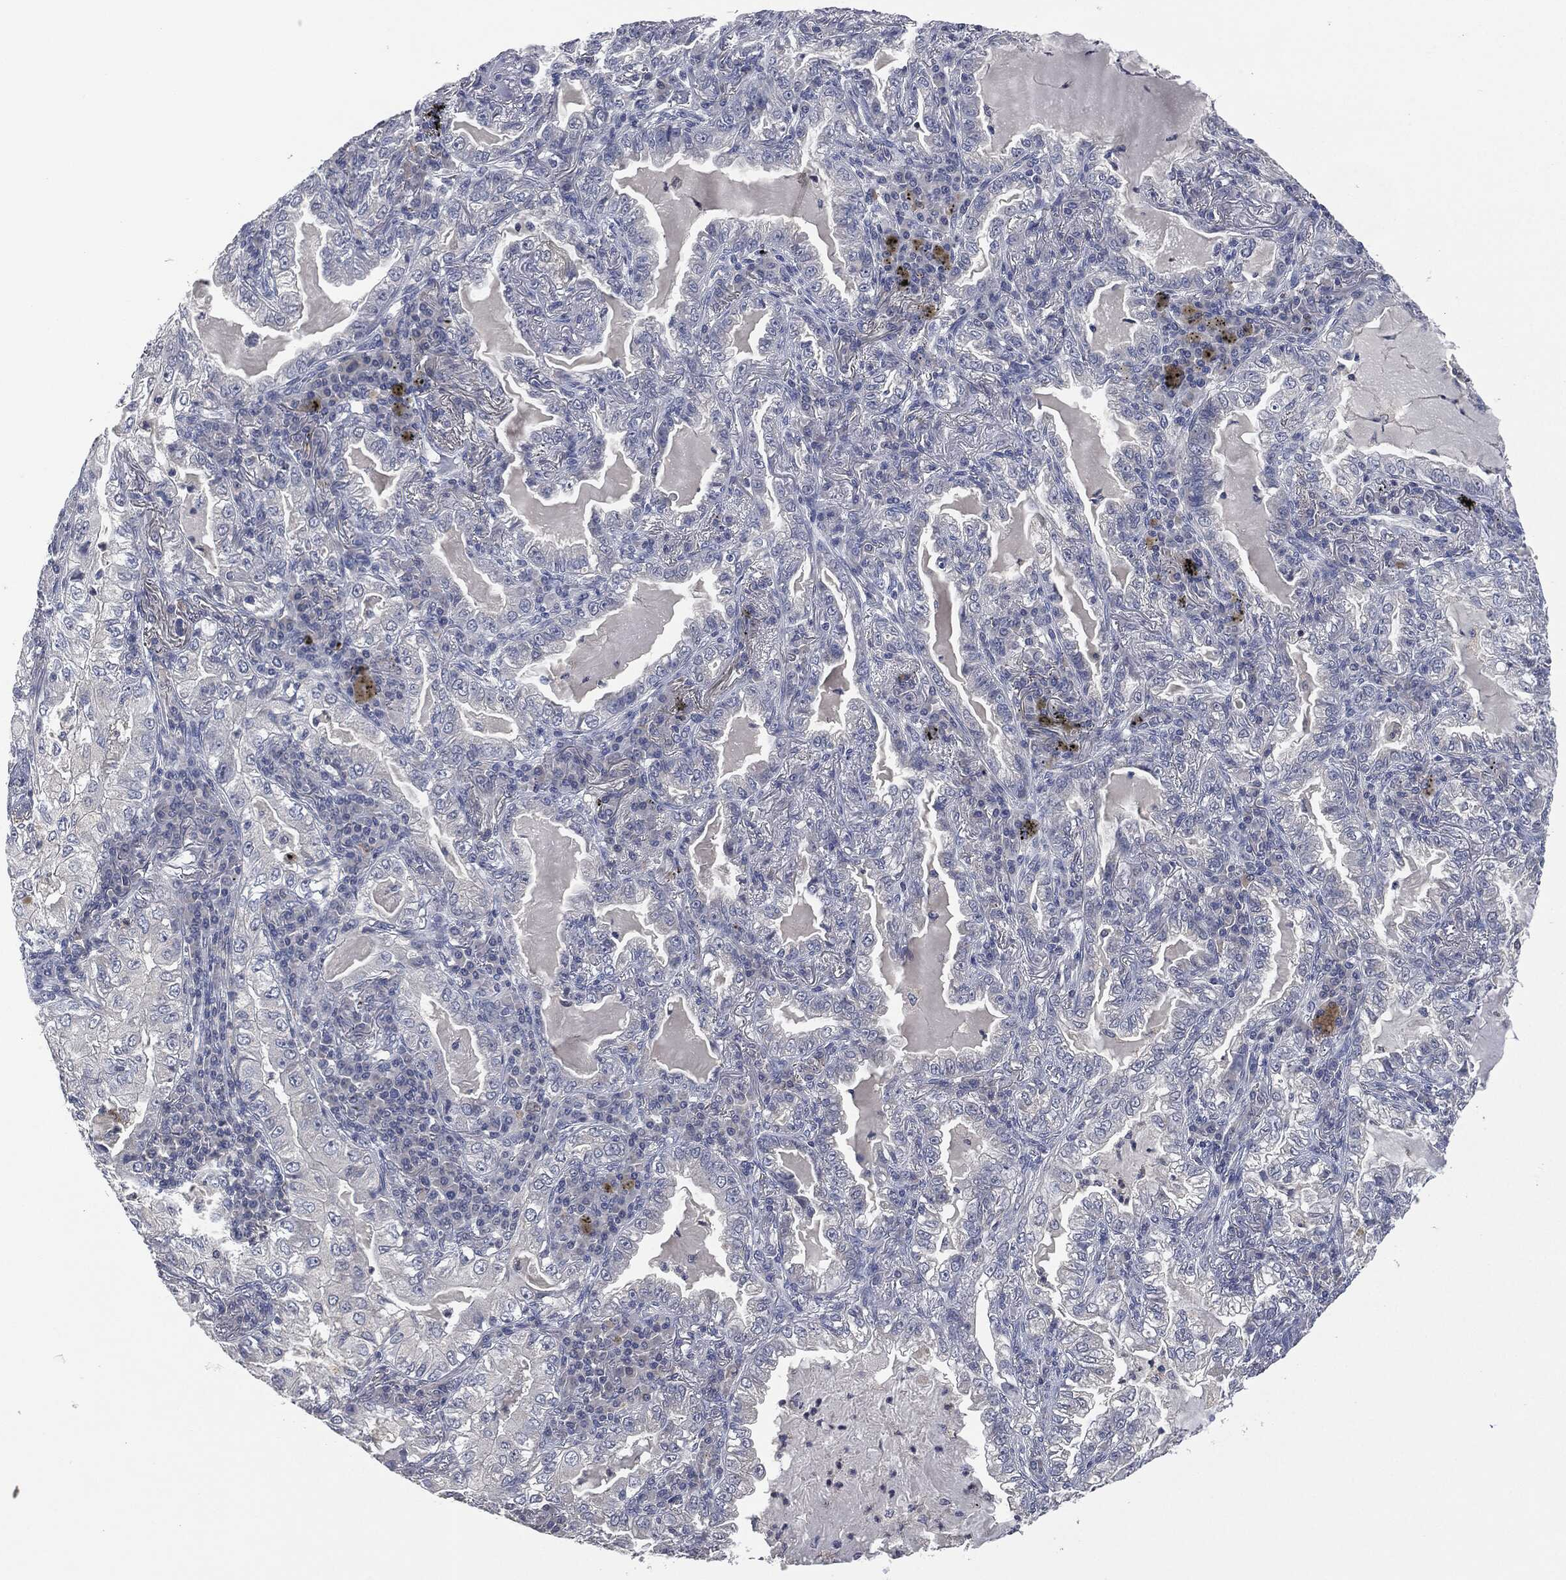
{"staining": {"intensity": "negative", "quantity": "none", "location": "none"}, "tissue": "lung cancer", "cell_type": "Tumor cells", "image_type": "cancer", "snomed": [{"axis": "morphology", "description": "Adenocarcinoma, NOS"}, {"axis": "topography", "description": "Lung"}], "caption": "High power microscopy micrograph of an immunohistochemistry (IHC) histopathology image of lung cancer (adenocarcinoma), revealing no significant expression in tumor cells. (DAB immunohistochemistry (IHC) with hematoxylin counter stain).", "gene": "IL1RN", "patient": {"sex": "female", "age": 73}}